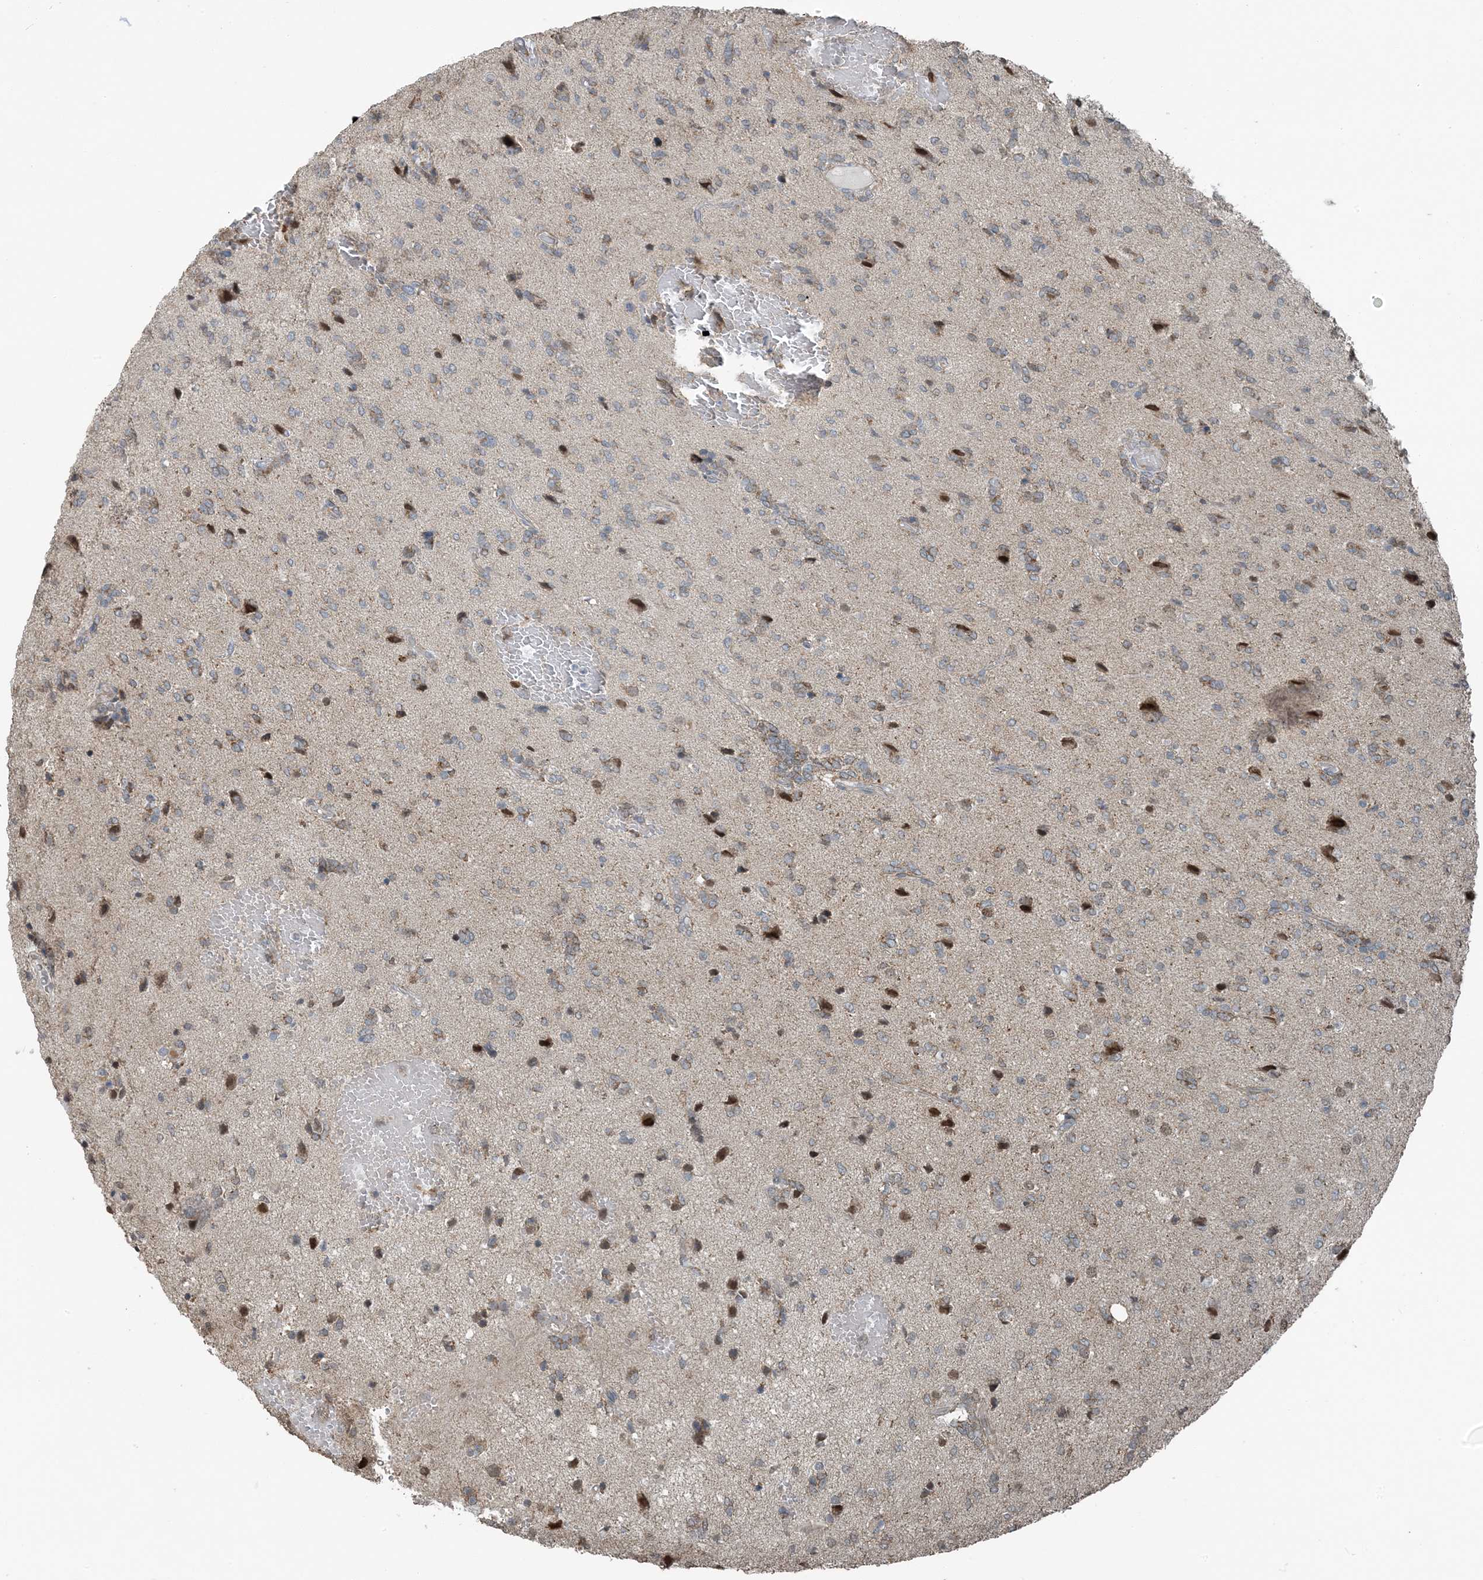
{"staining": {"intensity": "weak", "quantity": "<25%", "location": "cytoplasmic/membranous"}, "tissue": "glioma", "cell_type": "Tumor cells", "image_type": "cancer", "snomed": [{"axis": "morphology", "description": "Glioma, malignant, High grade"}, {"axis": "topography", "description": "Brain"}], "caption": "Immunohistochemistry (IHC) image of neoplastic tissue: glioma stained with DAB (3,3'-diaminobenzidine) shows no significant protein expression in tumor cells.", "gene": "PILRB", "patient": {"sex": "female", "age": 59}}